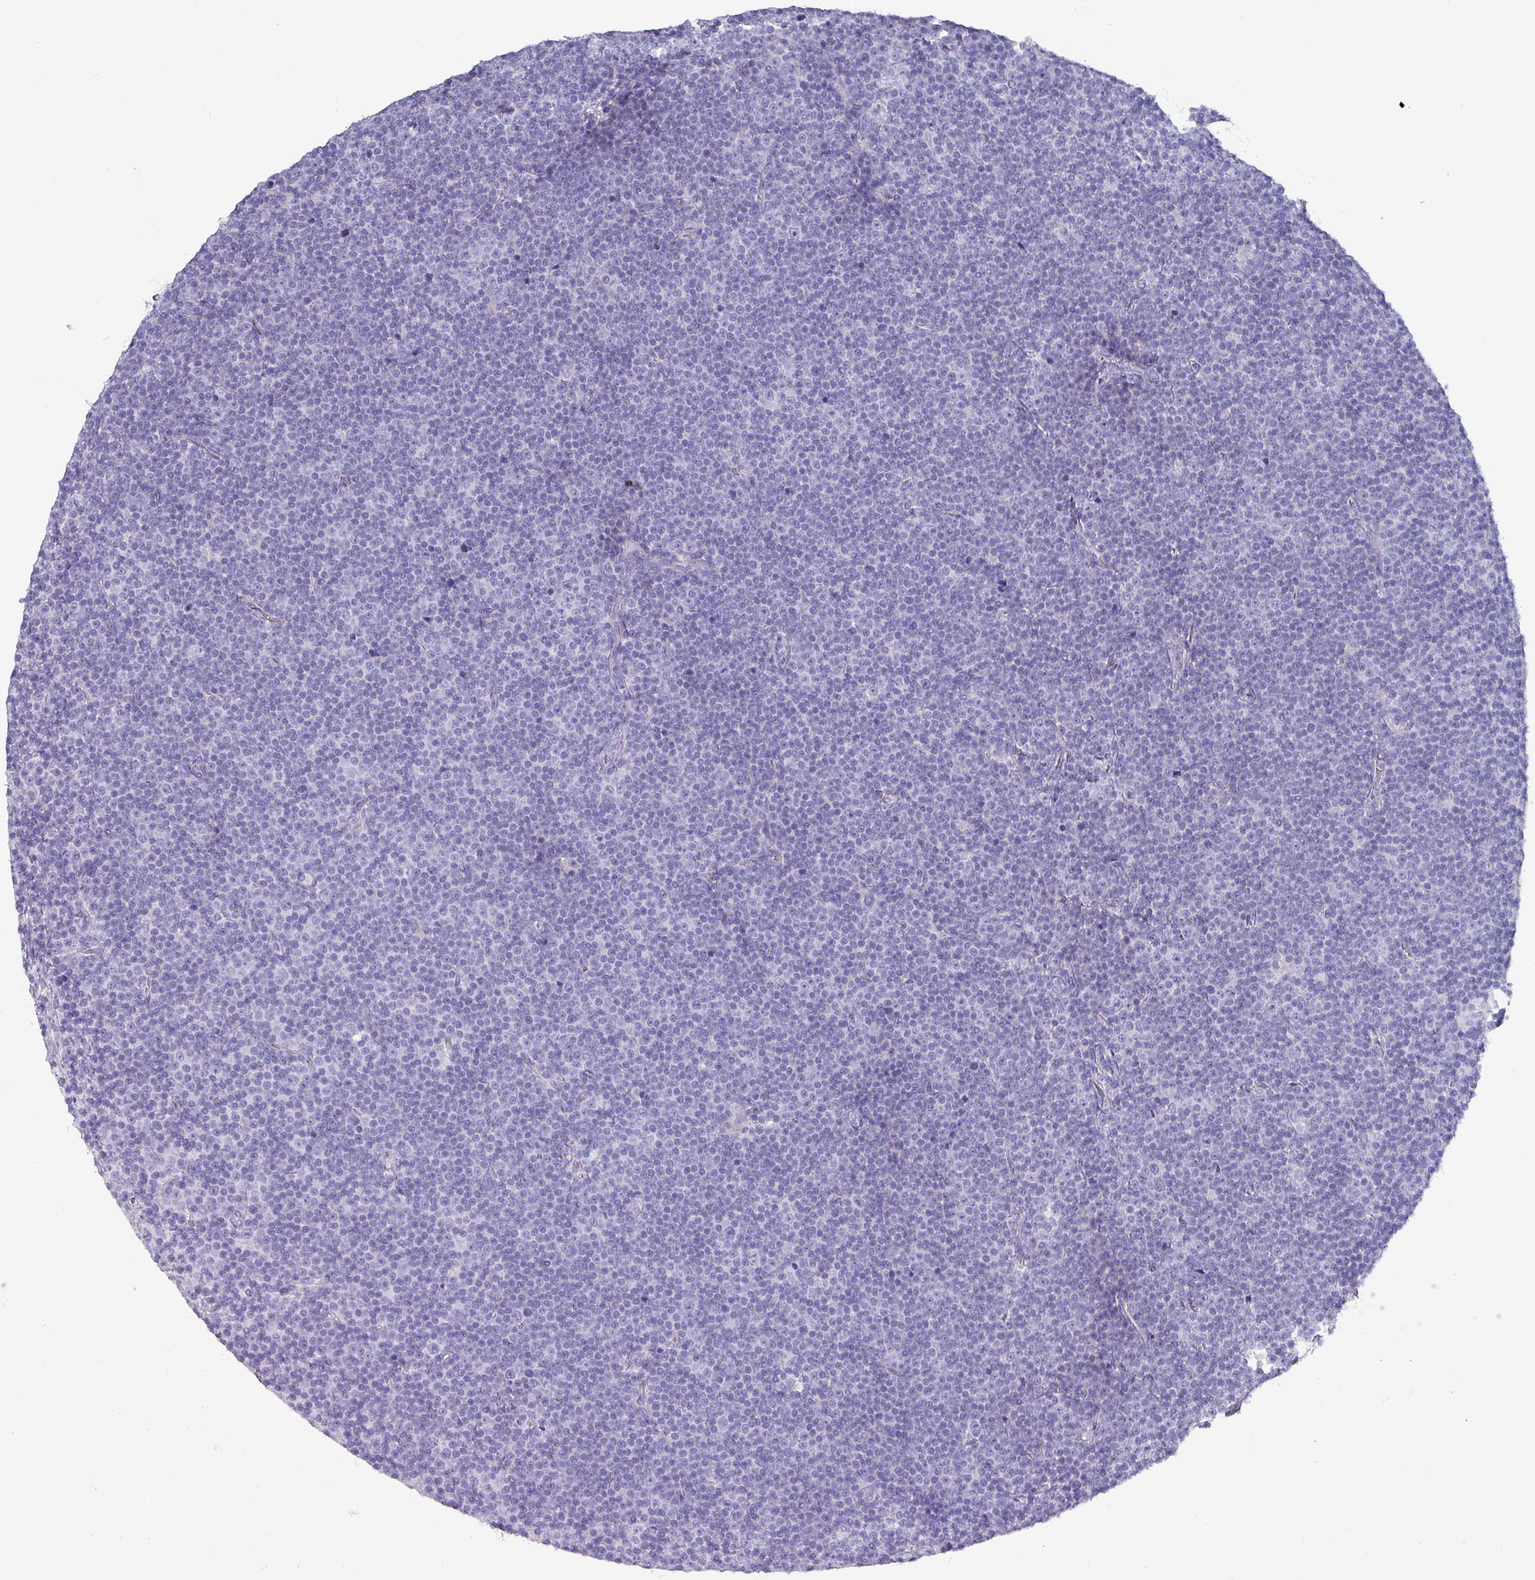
{"staining": {"intensity": "negative", "quantity": "none", "location": "none"}, "tissue": "lymphoma", "cell_type": "Tumor cells", "image_type": "cancer", "snomed": [{"axis": "morphology", "description": "Malignant lymphoma, non-Hodgkin's type, Low grade"}, {"axis": "topography", "description": "Lymph node"}], "caption": "This is a histopathology image of immunohistochemistry (IHC) staining of lymphoma, which shows no positivity in tumor cells.", "gene": "INS-IGF2", "patient": {"sex": "female", "age": 67}}